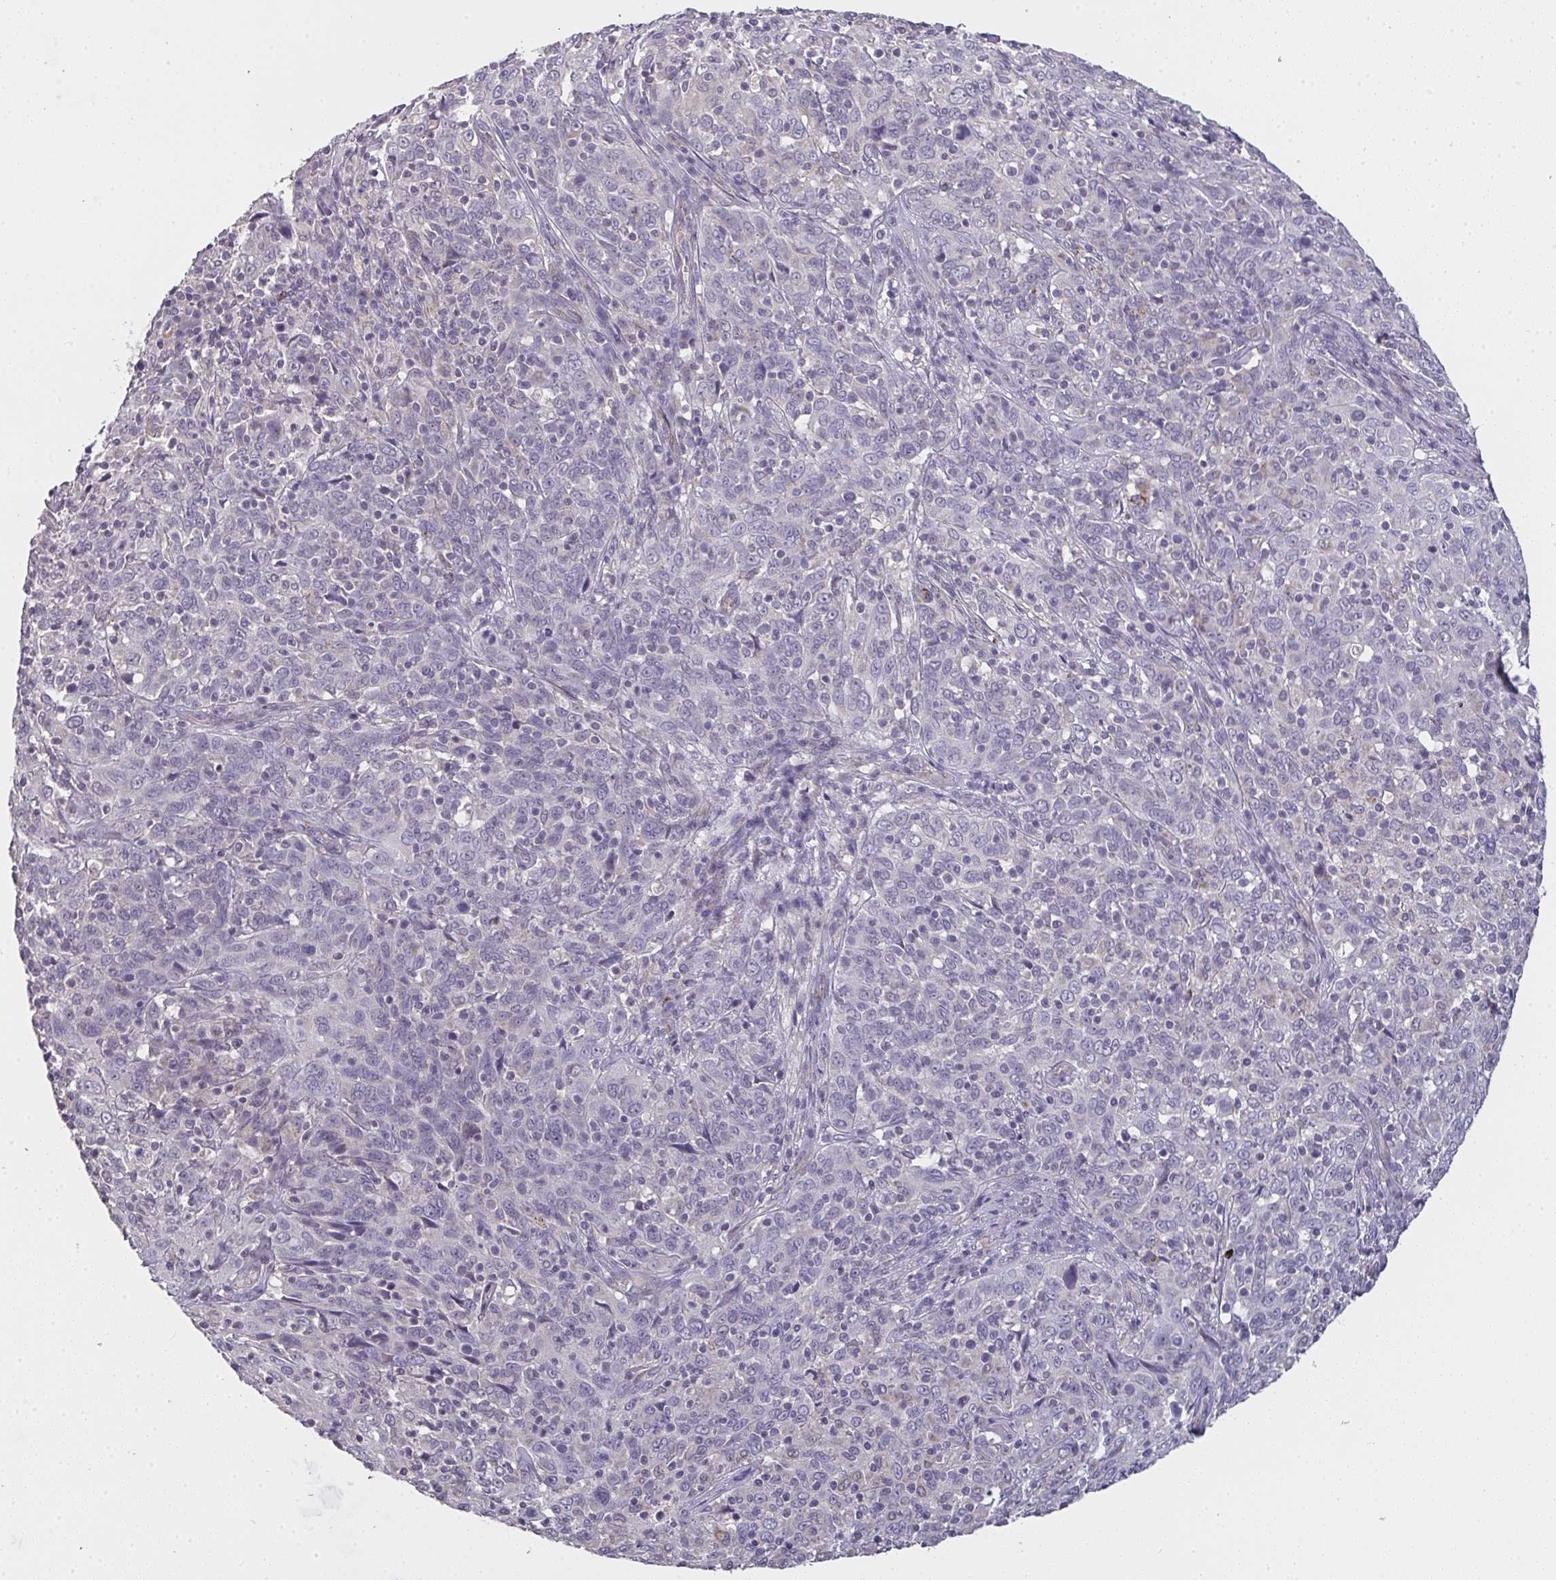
{"staining": {"intensity": "negative", "quantity": "none", "location": "none"}, "tissue": "cervical cancer", "cell_type": "Tumor cells", "image_type": "cancer", "snomed": [{"axis": "morphology", "description": "Squamous cell carcinoma, NOS"}, {"axis": "topography", "description": "Cervix"}], "caption": "This is an immunohistochemistry histopathology image of cervical cancer (squamous cell carcinoma). There is no expression in tumor cells.", "gene": "TMEM219", "patient": {"sex": "female", "age": 46}}